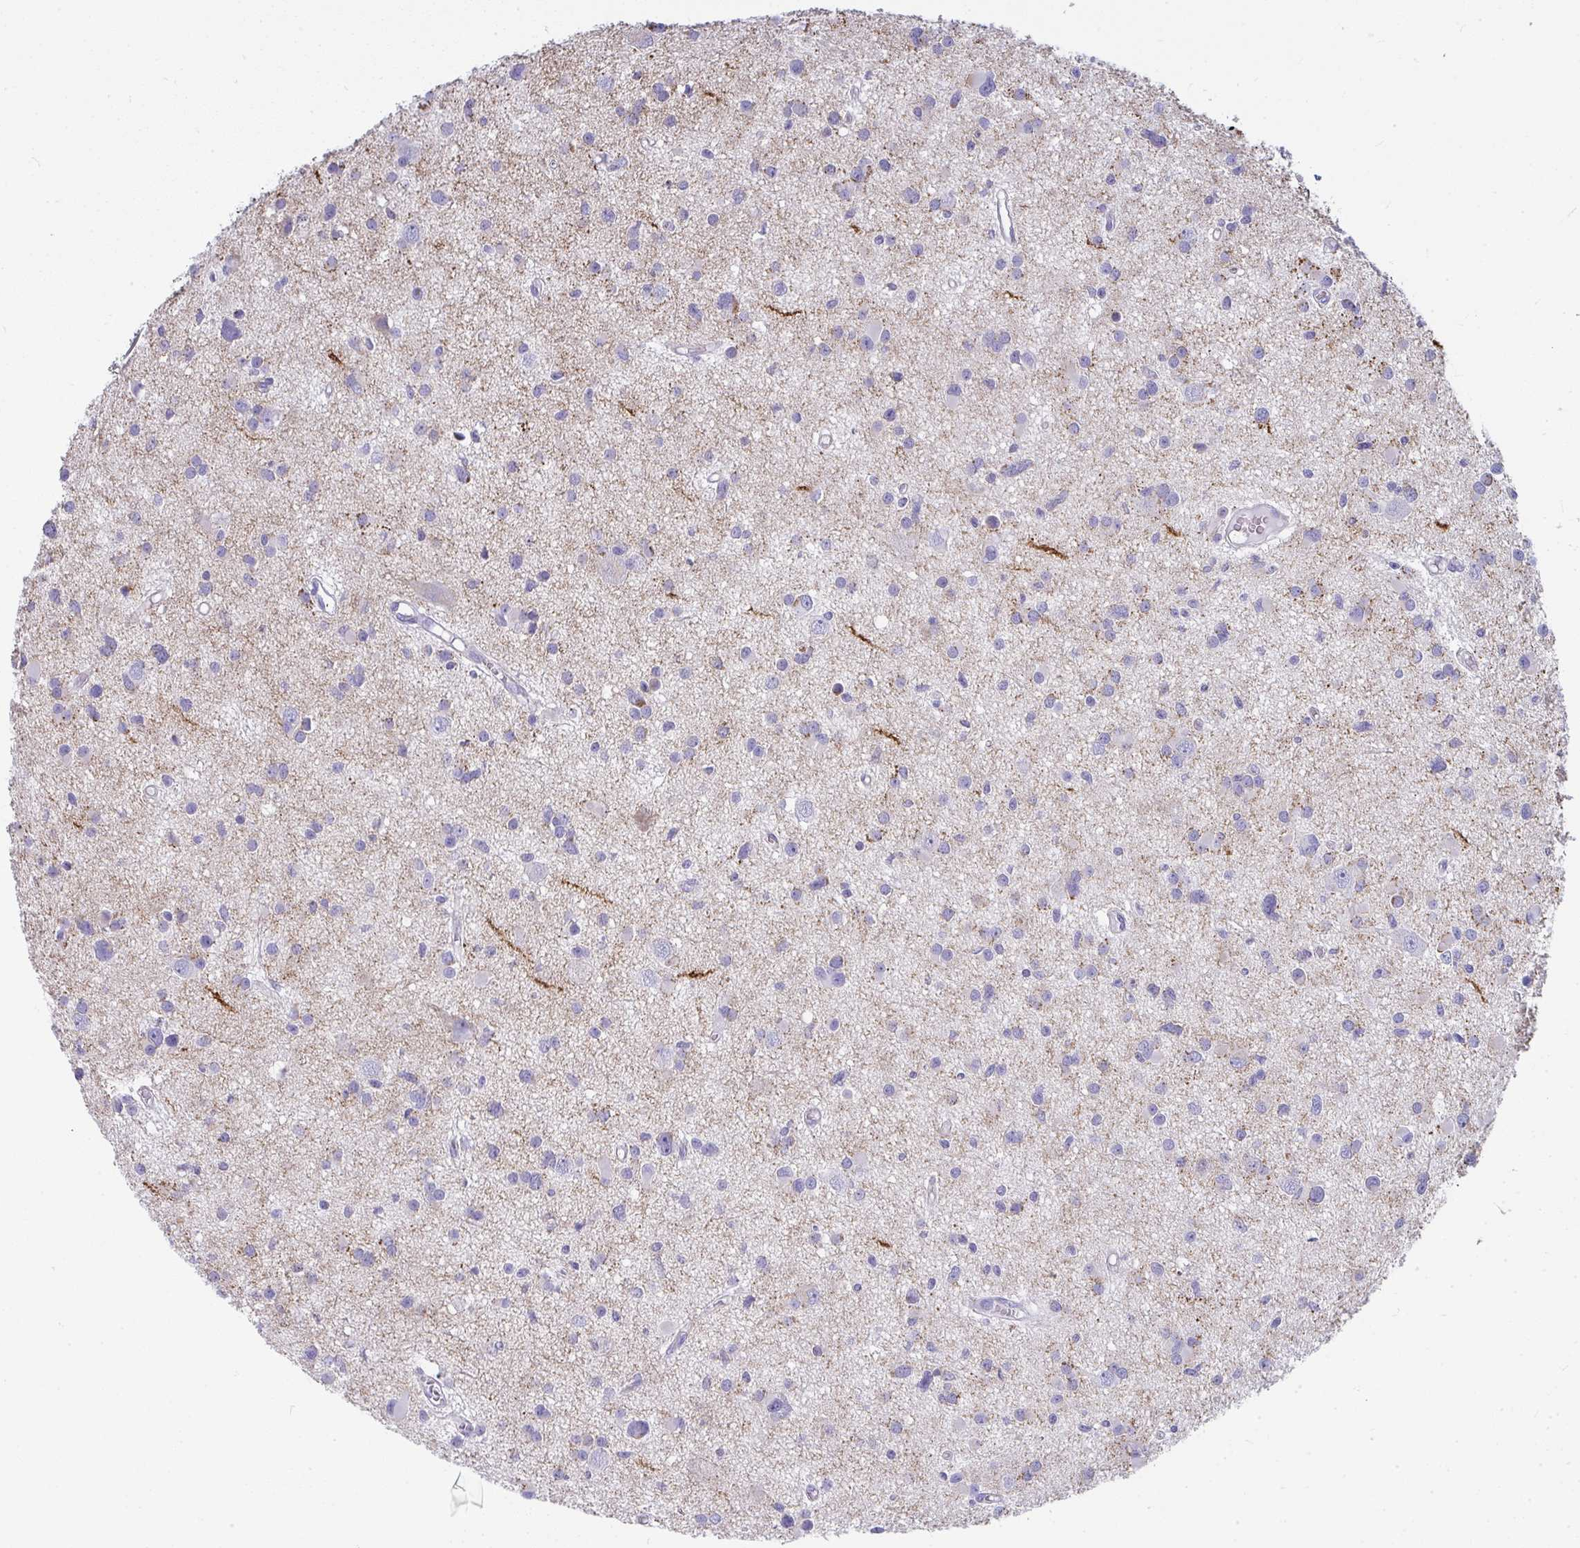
{"staining": {"intensity": "negative", "quantity": "none", "location": "none"}, "tissue": "glioma", "cell_type": "Tumor cells", "image_type": "cancer", "snomed": [{"axis": "morphology", "description": "Glioma, malignant, High grade"}, {"axis": "topography", "description": "Brain"}], "caption": "This micrograph is of glioma stained with IHC to label a protein in brown with the nuclei are counter-stained blue. There is no positivity in tumor cells.", "gene": "SLC6A1", "patient": {"sex": "male", "age": 54}}